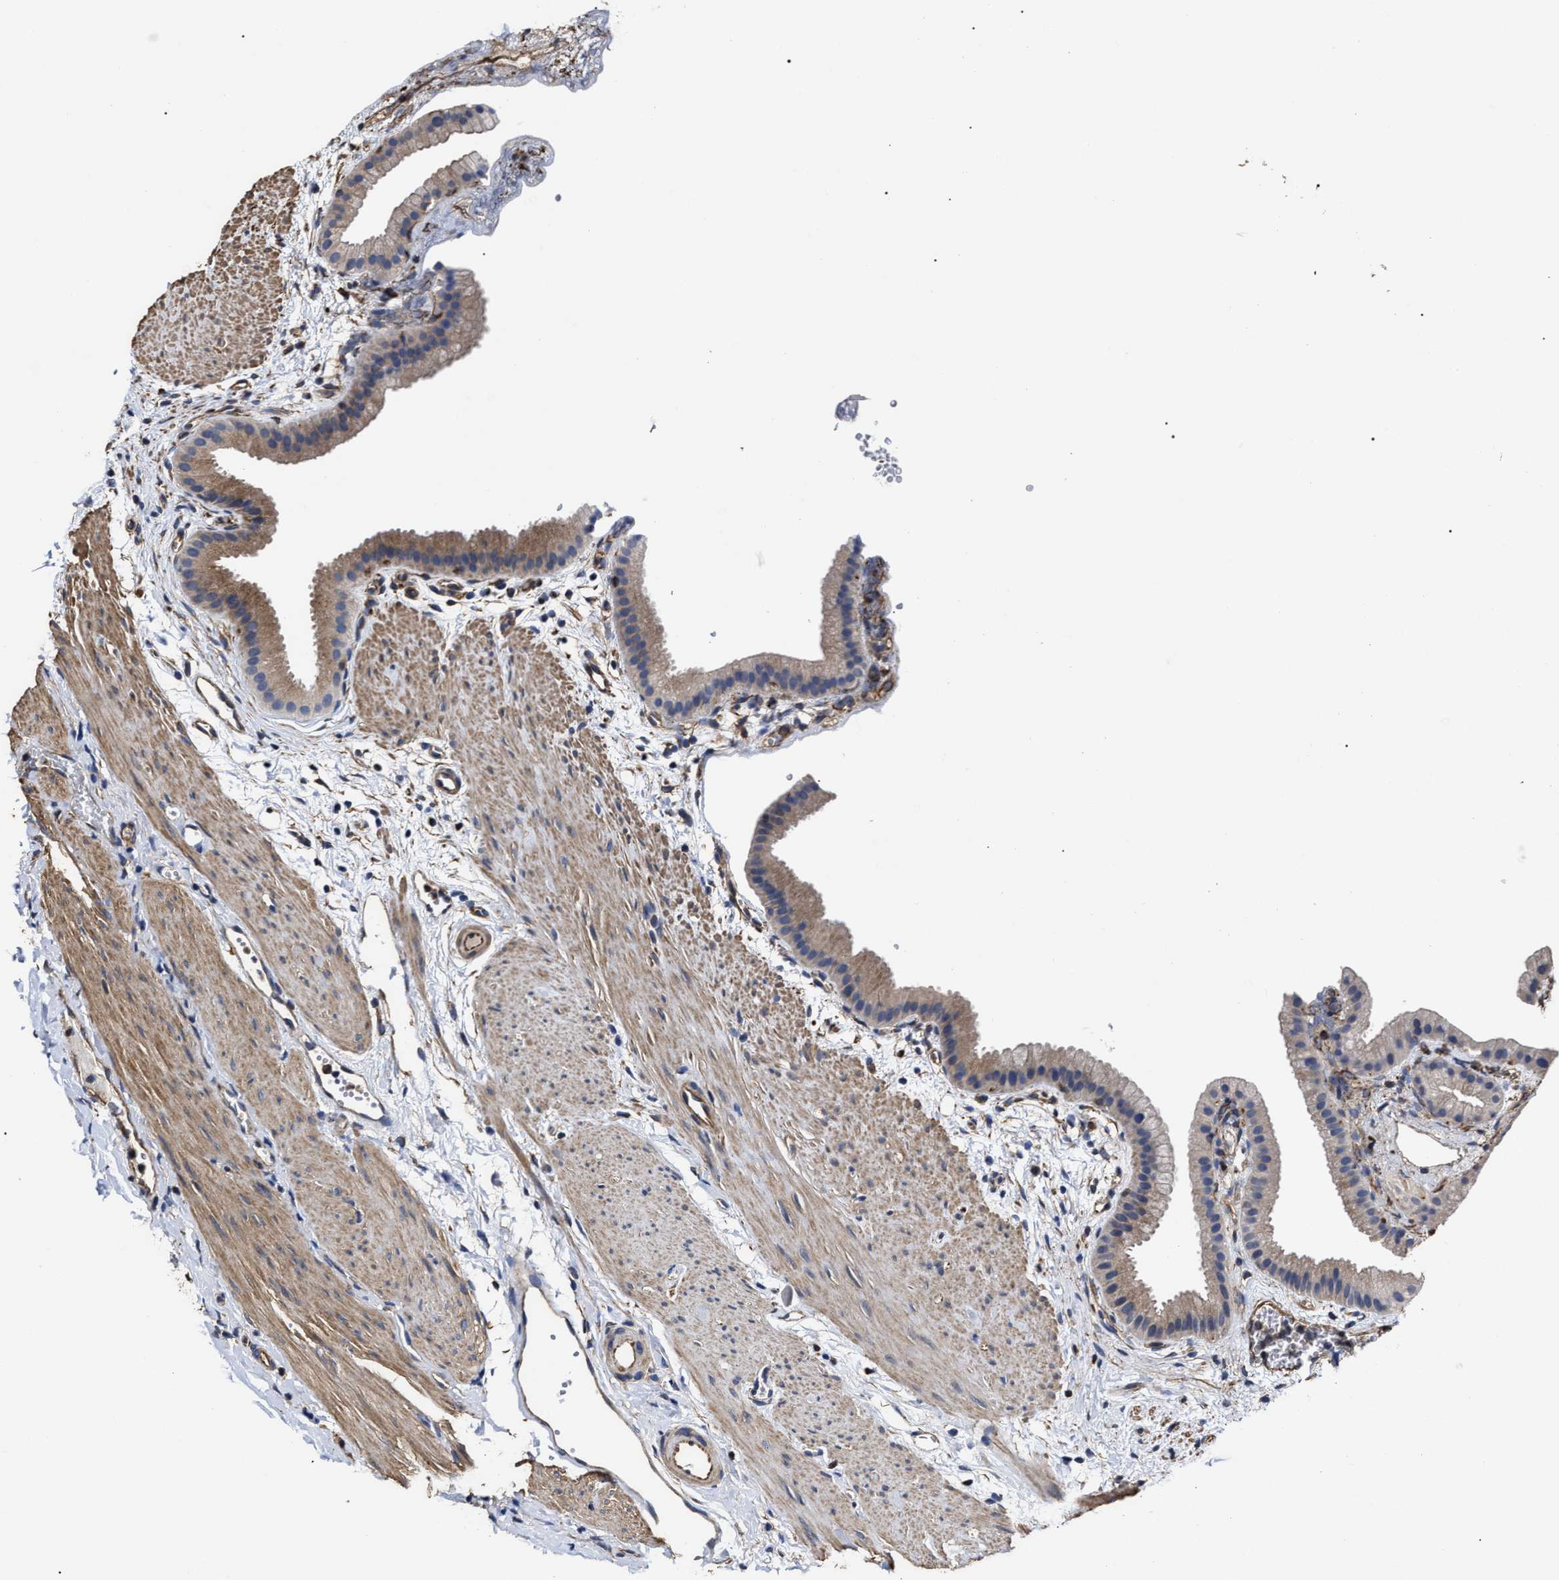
{"staining": {"intensity": "moderate", "quantity": ">75%", "location": "cytoplasmic/membranous"}, "tissue": "gallbladder", "cell_type": "Glandular cells", "image_type": "normal", "snomed": [{"axis": "morphology", "description": "Normal tissue, NOS"}, {"axis": "topography", "description": "Gallbladder"}], "caption": "This histopathology image exhibits normal gallbladder stained with immunohistochemistry to label a protein in brown. The cytoplasmic/membranous of glandular cells show moderate positivity for the protein. Nuclei are counter-stained blue.", "gene": "TSPAN33", "patient": {"sex": "female", "age": 64}}